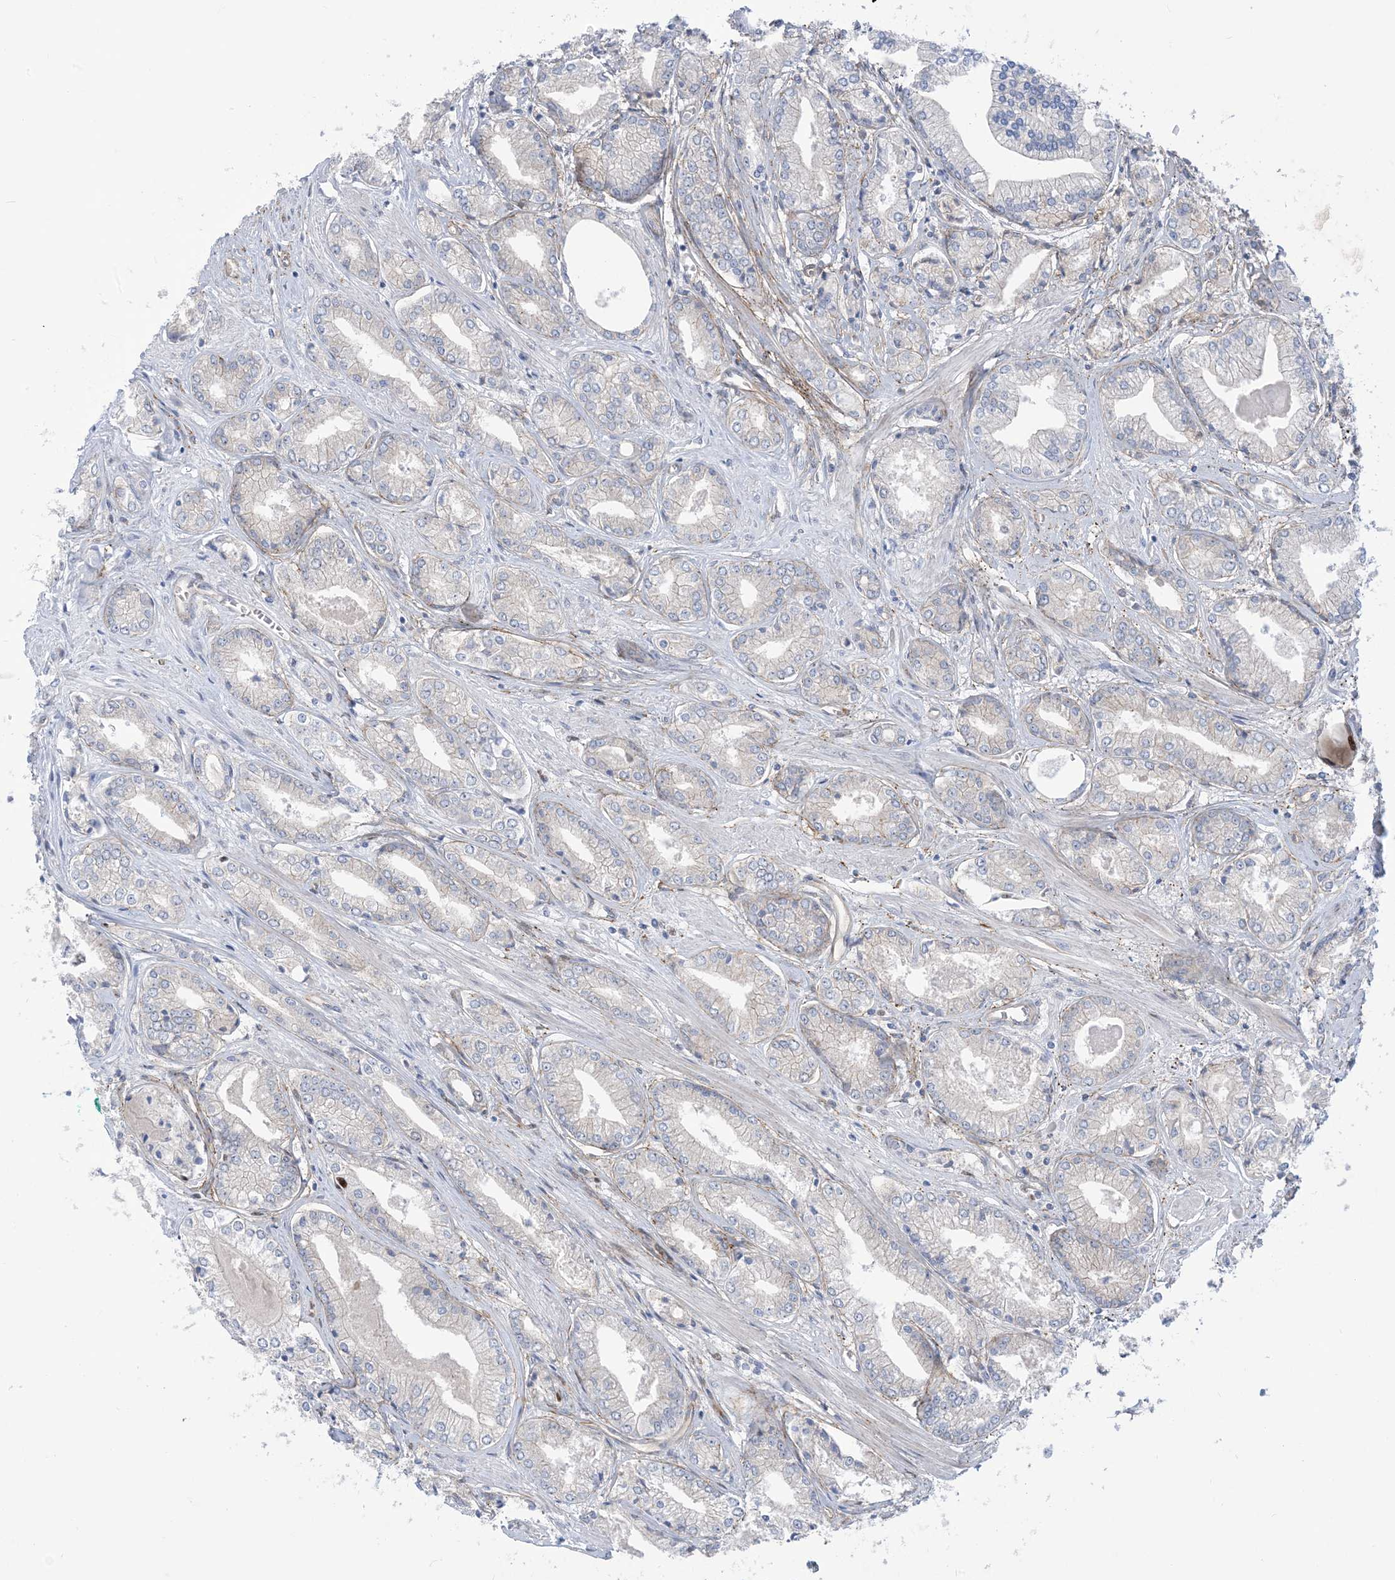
{"staining": {"intensity": "negative", "quantity": "none", "location": "none"}, "tissue": "prostate cancer", "cell_type": "Tumor cells", "image_type": "cancer", "snomed": [{"axis": "morphology", "description": "Adenocarcinoma, Low grade"}, {"axis": "topography", "description": "Prostate"}], "caption": "Immunohistochemistry (IHC) of prostate adenocarcinoma (low-grade) exhibits no expression in tumor cells. (Immunohistochemistry, brightfield microscopy, high magnification).", "gene": "MARS2", "patient": {"sex": "male", "age": 60}}